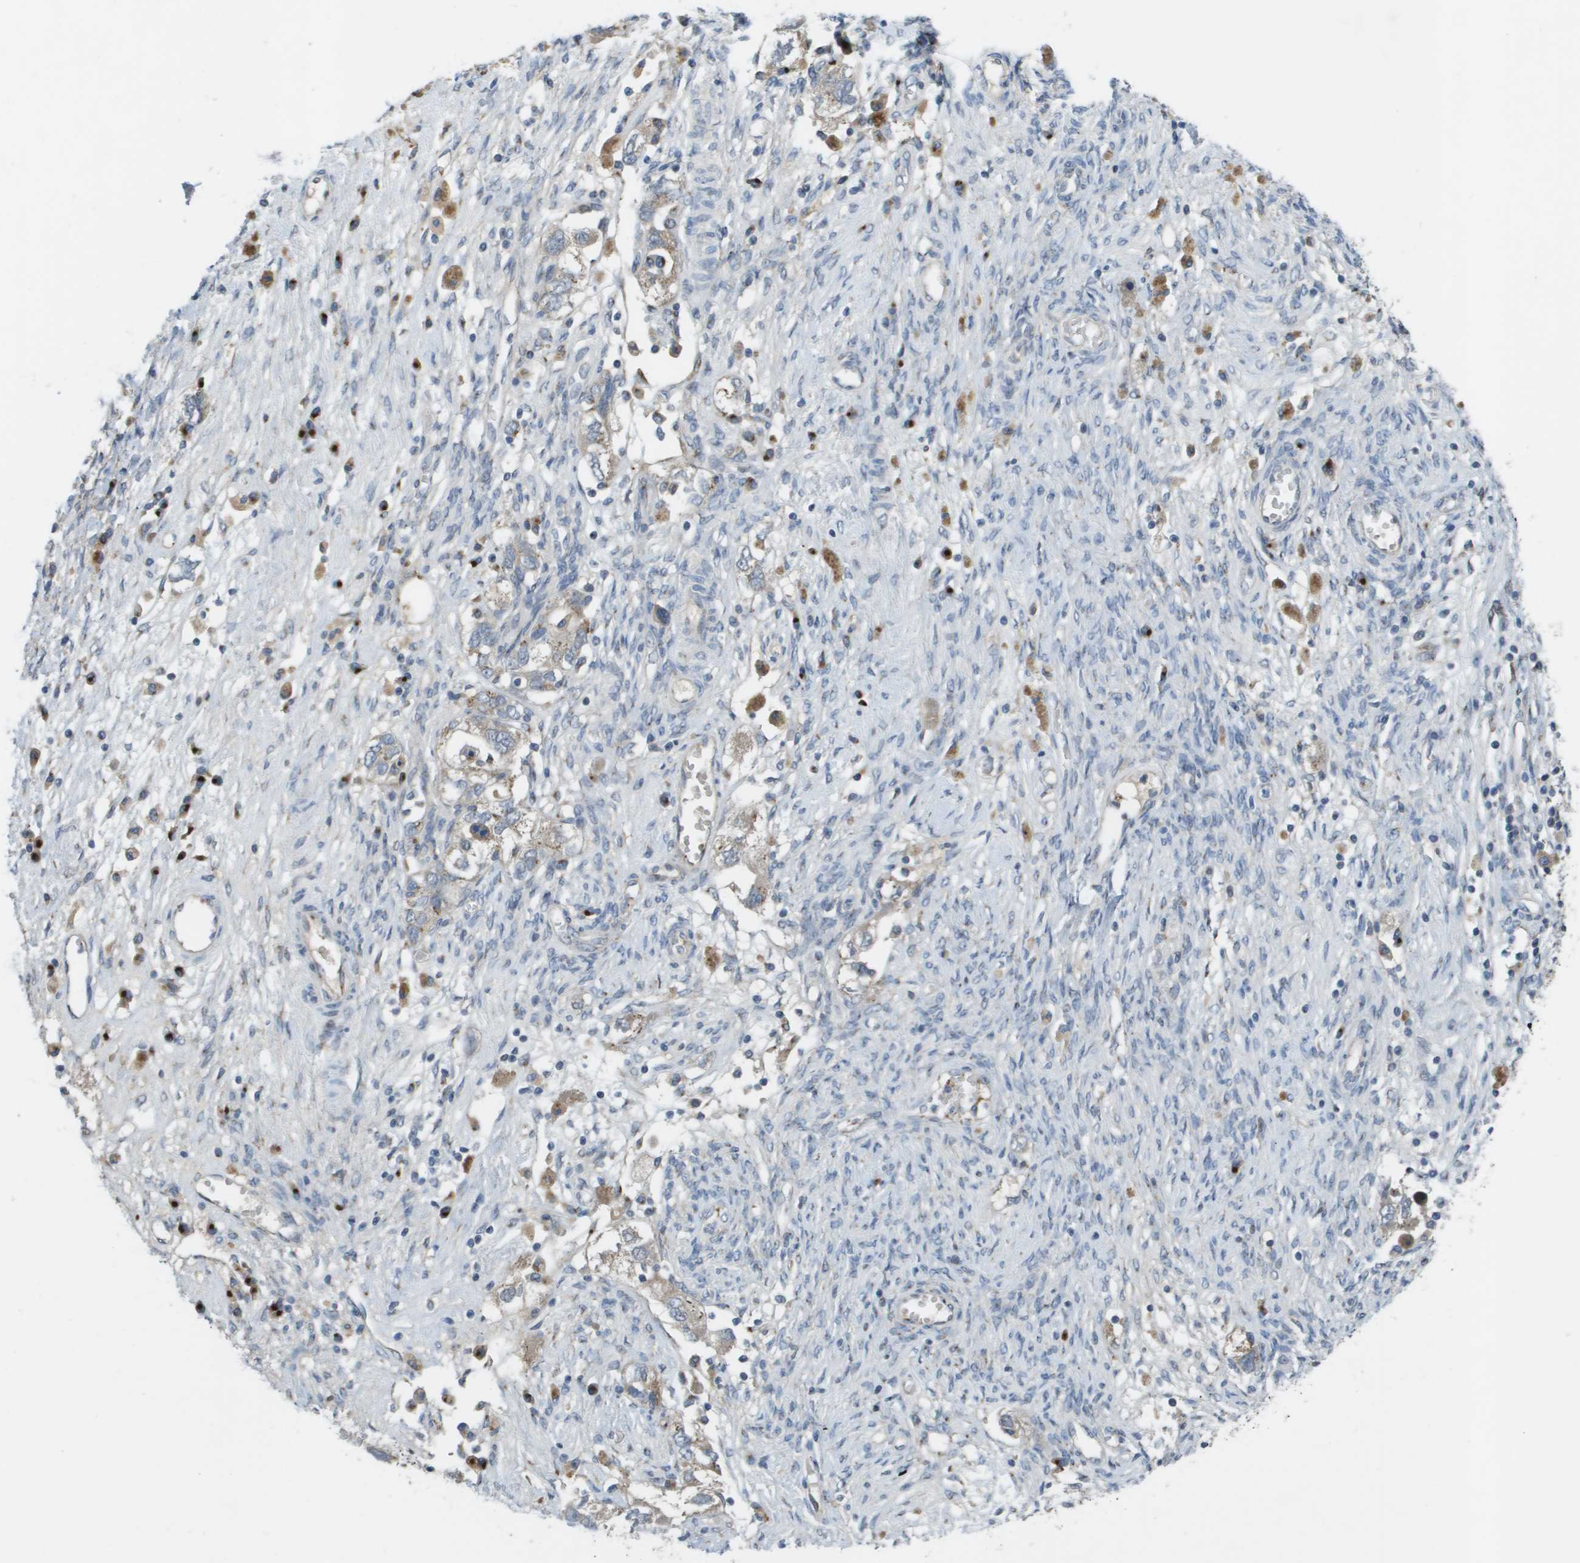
{"staining": {"intensity": "weak", "quantity": "<25%", "location": "cytoplasmic/membranous"}, "tissue": "ovarian cancer", "cell_type": "Tumor cells", "image_type": "cancer", "snomed": [{"axis": "morphology", "description": "Carcinoma, NOS"}, {"axis": "morphology", "description": "Cystadenocarcinoma, serous, NOS"}, {"axis": "topography", "description": "Ovary"}], "caption": "Immunohistochemistry (IHC) micrograph of neoplastic tissue: human serous cystadenocarcinoma (ovarian) stained with DAB demonstrates no significant protein expression in tumor cells.", "gene": "QSOX2", "patient": {"sex": "female", "age": 69}}